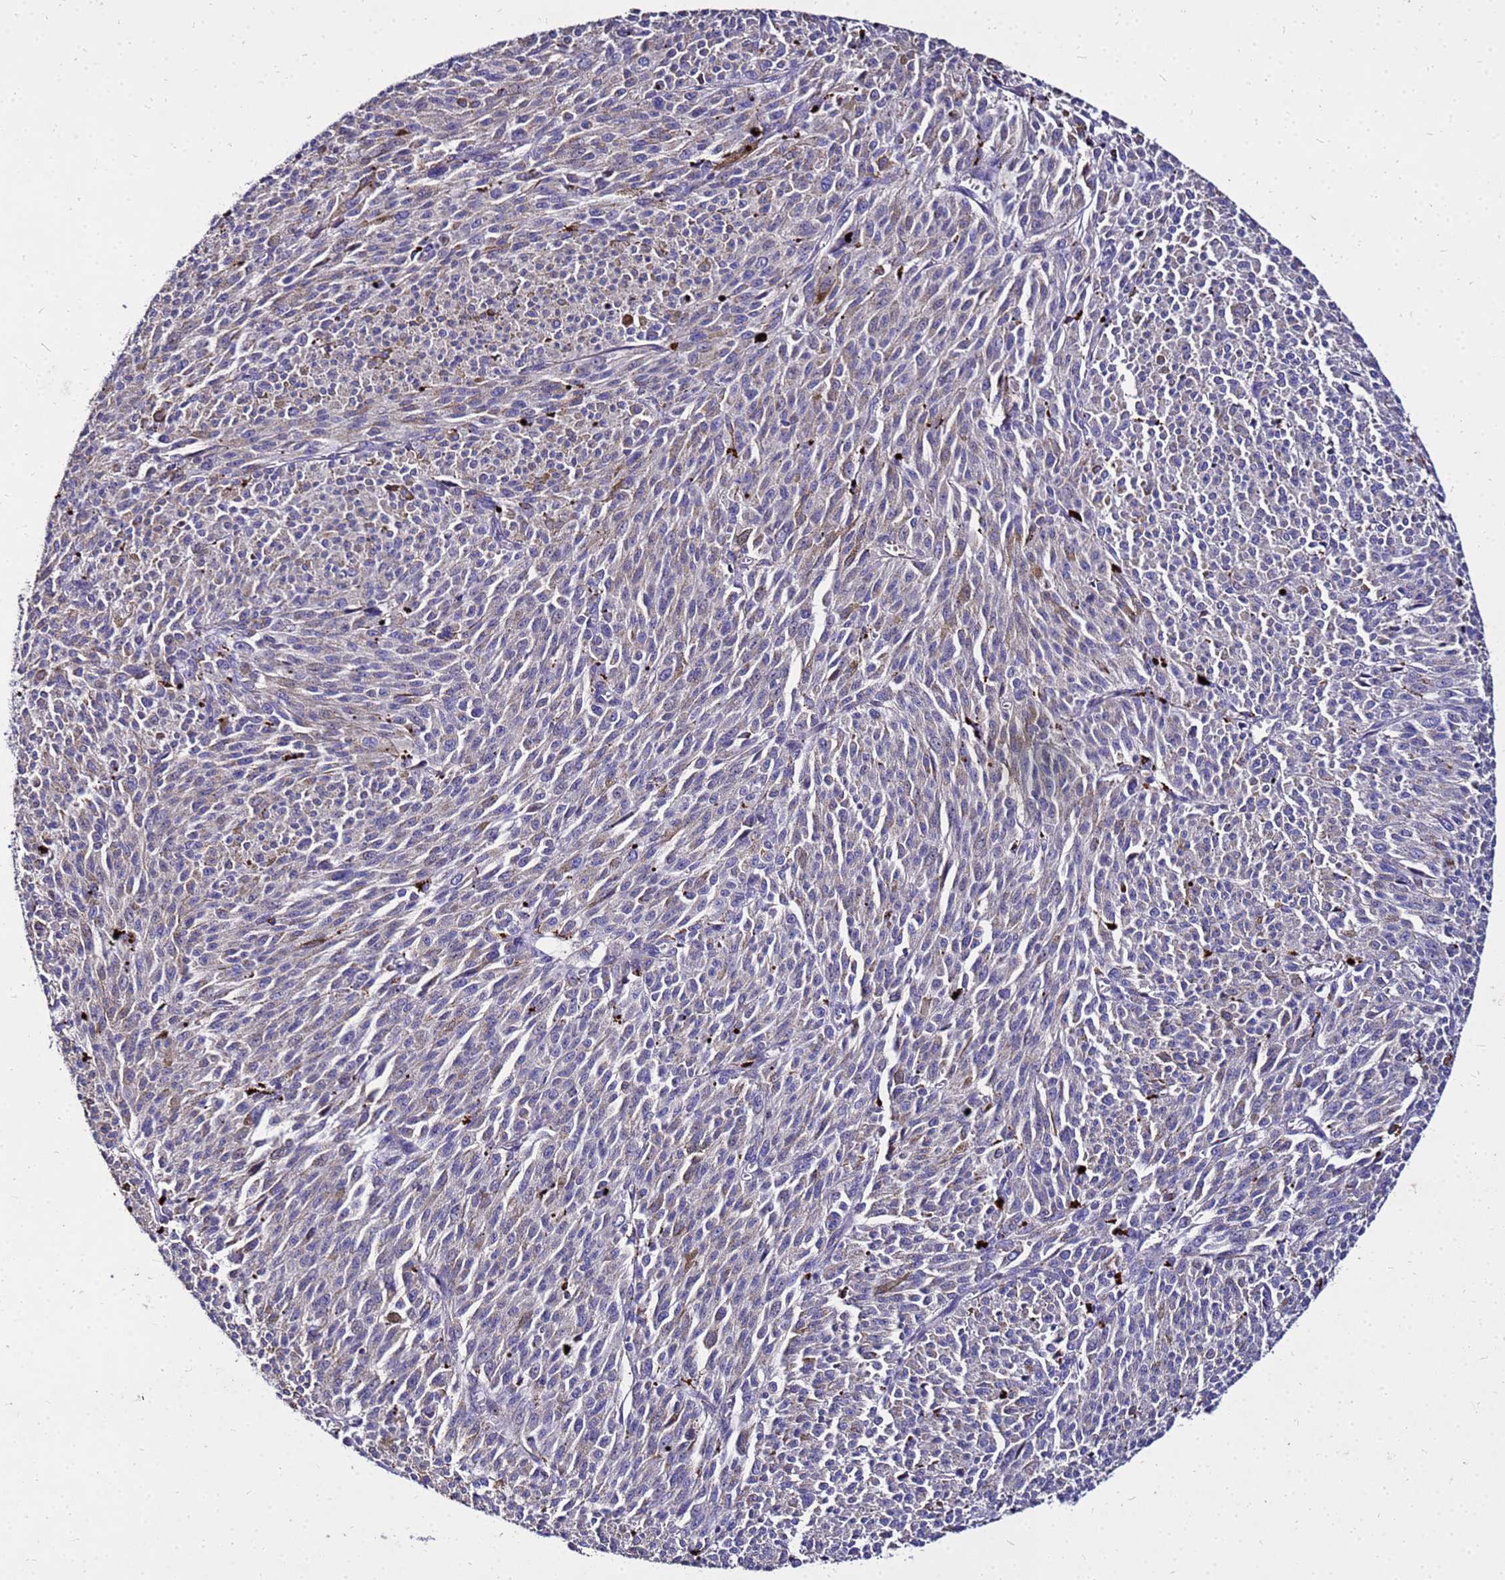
{"staining": {"intensity": "negative", "quantity": "none", "location": "none"}, "tissue": "melanoma", "cell_type": "Tumor cells", "image_type": "cancer", "snomed": [{"axis": "morphology", "description": "Malignant melanoma, NOS"}, {"axis": "topography", "description": "Skin"}], "caption": "Histopathology image shows no protein staining in tumor cells of melanoma tissue. (Brightfield microscopy of DAB (3,3'-diaminobenzidine) IHC at high magnification).", "gene": "COX14", "patient": {"sex": "female", "age": 52}}